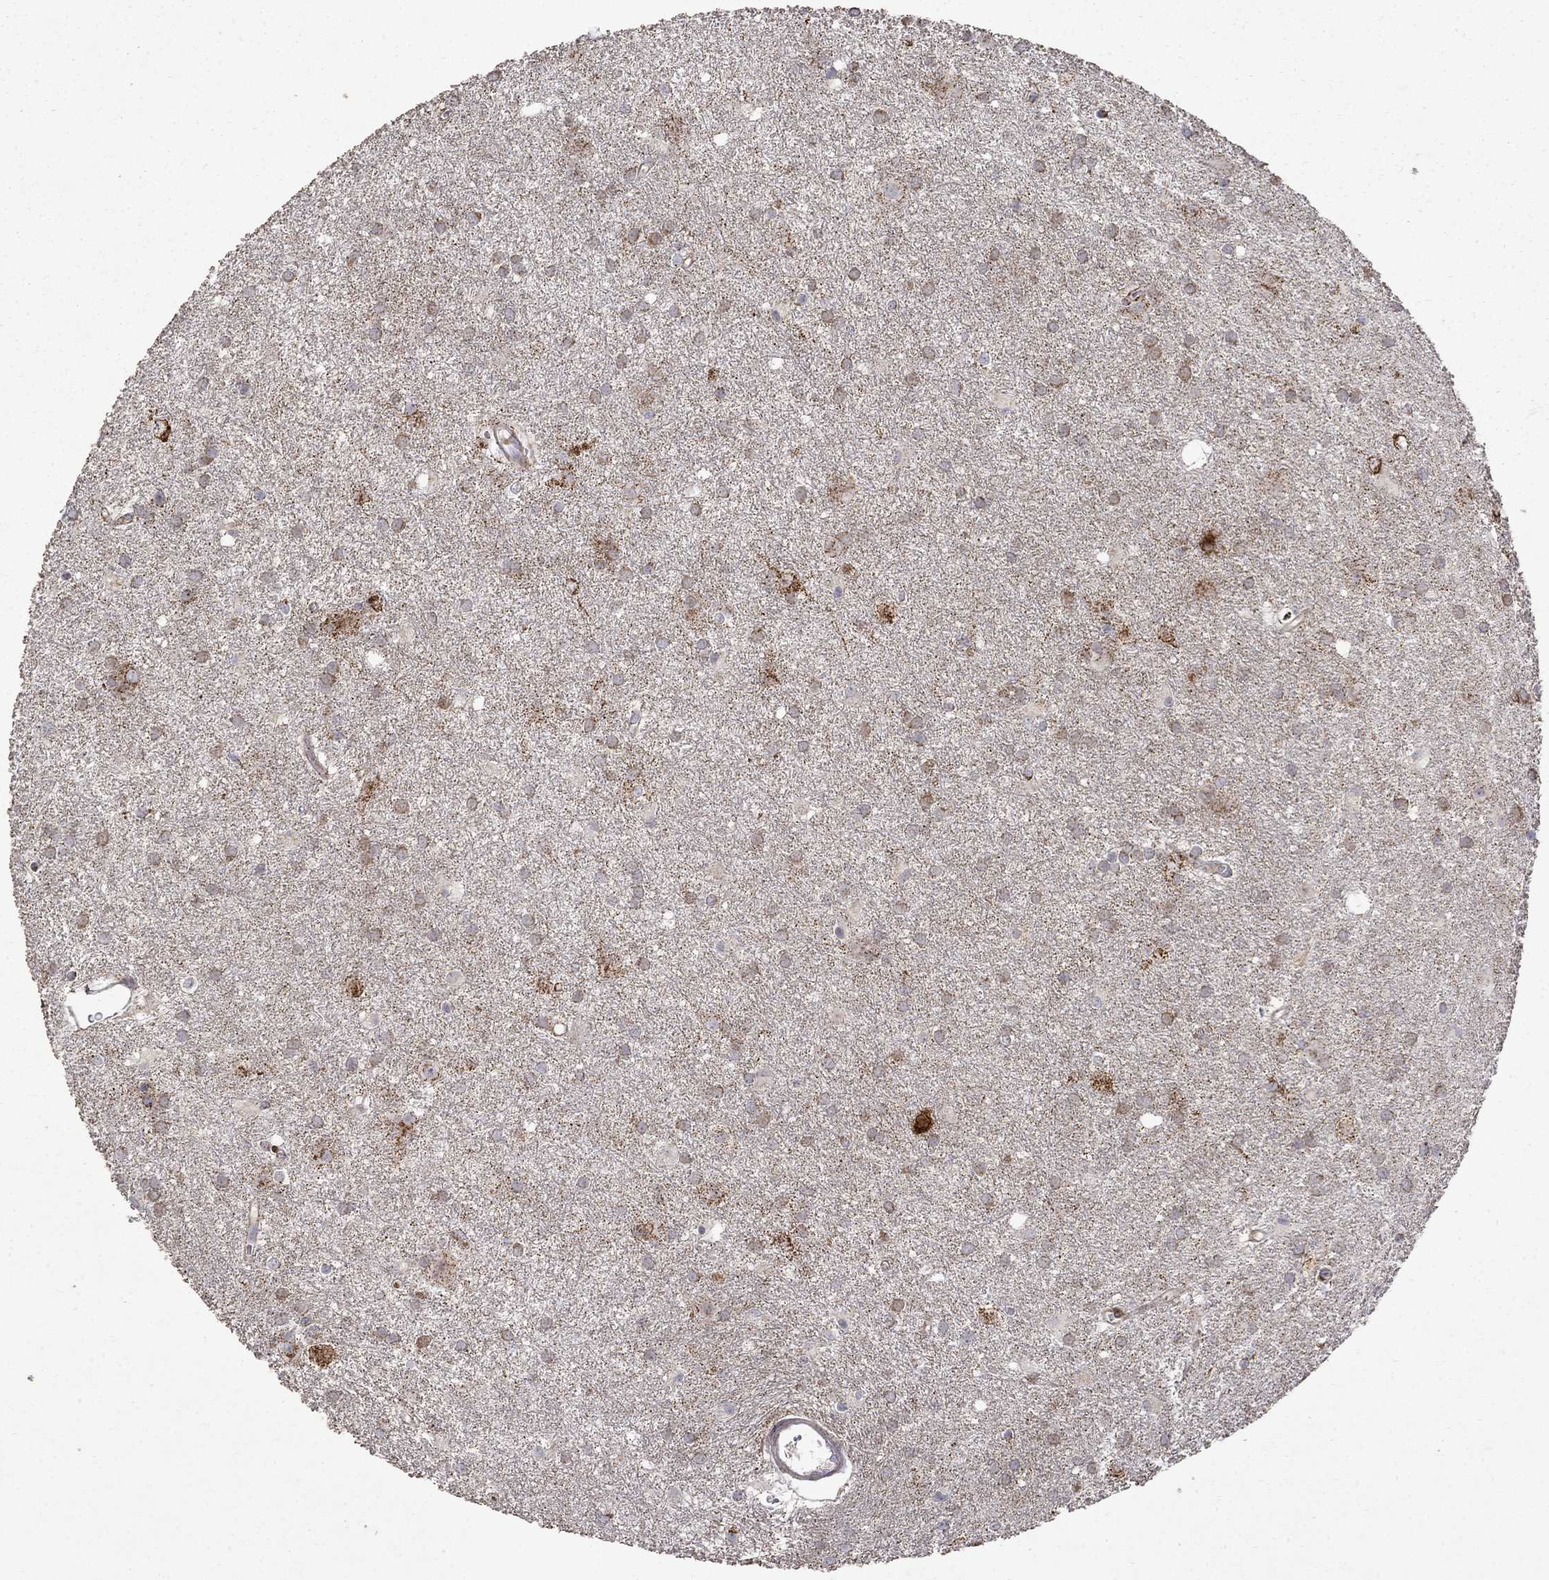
{"staining": {"intensity": "negative", "quantity": "none", "location": "none"}, "tissue": "glioma", "cell_type": "Tumor cells", "image_type": "cancer", "snomed": [{"axis": "morphology", "description": "Glioma, malignant, Low grade"}, {"axis": "topography", "description": "Brain"}], "caption": "Protein analysis of glioma shows no significant positivity in tumor cells.", "gene": "PCBP3", "patient": {"sex": "male", "age": 58}}